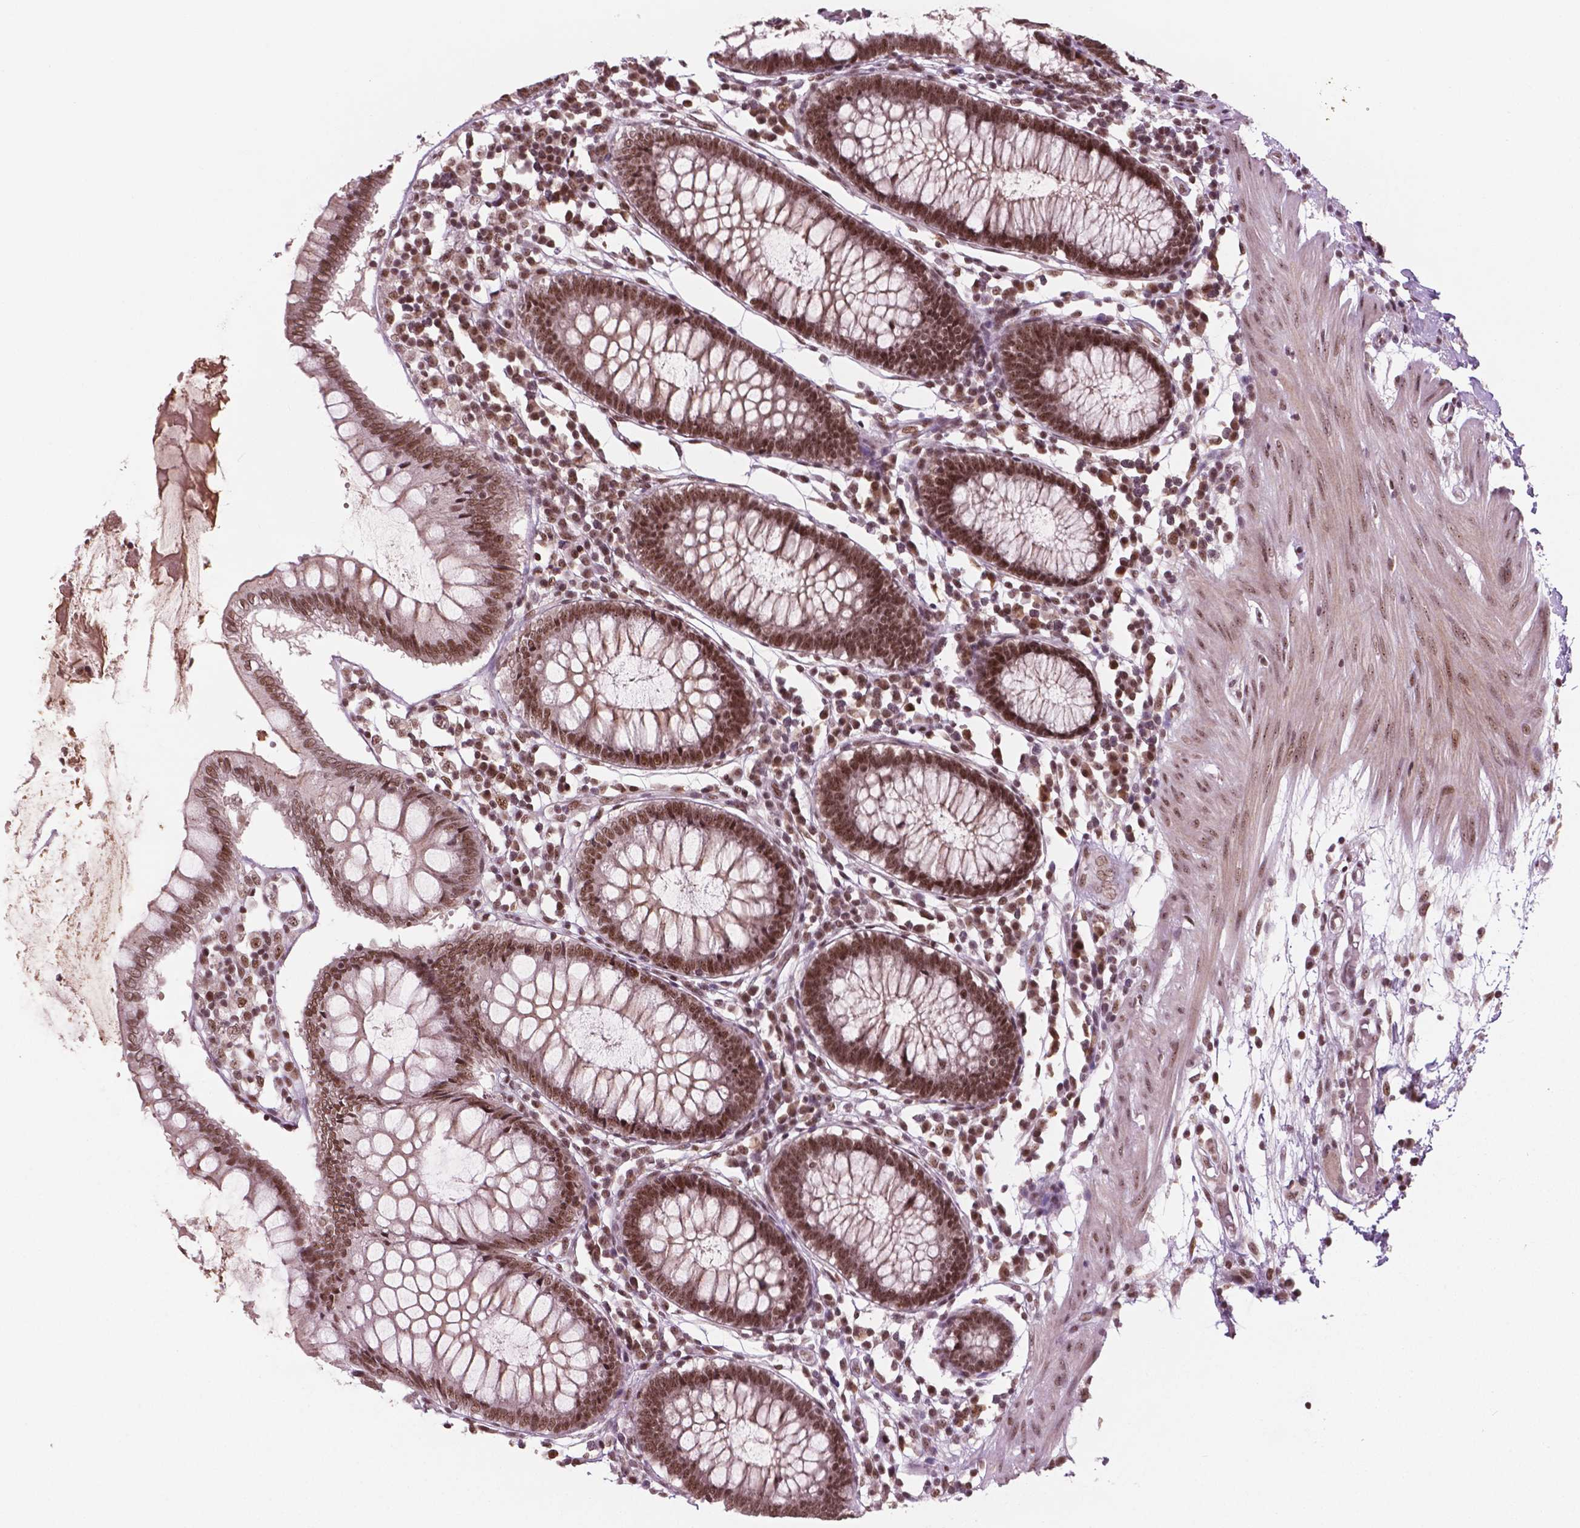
{"staining": {"intensity": "moderate", "quantity": ">75%", "location": "nuclear"}, "tissue": "colon", "cell_type": "Endothelial cells", "image_type": "normal", "snomed": [{"axis": "morphology", "description": "Normal tissue, NOS"}, {"axis": "morphology", "description": "Adenocarcinoma, NOS"}, {"axis": "topography", "description": "Colon"}], "caption": "A brown stain shows moderate nuclear positivity of a protein in endothelial cells of normal human colon. The protein is shown in brown color, while the nuclei are stained blue.", "gene": "POLR2E", "patient": {"sex": "male", "age": 83}}